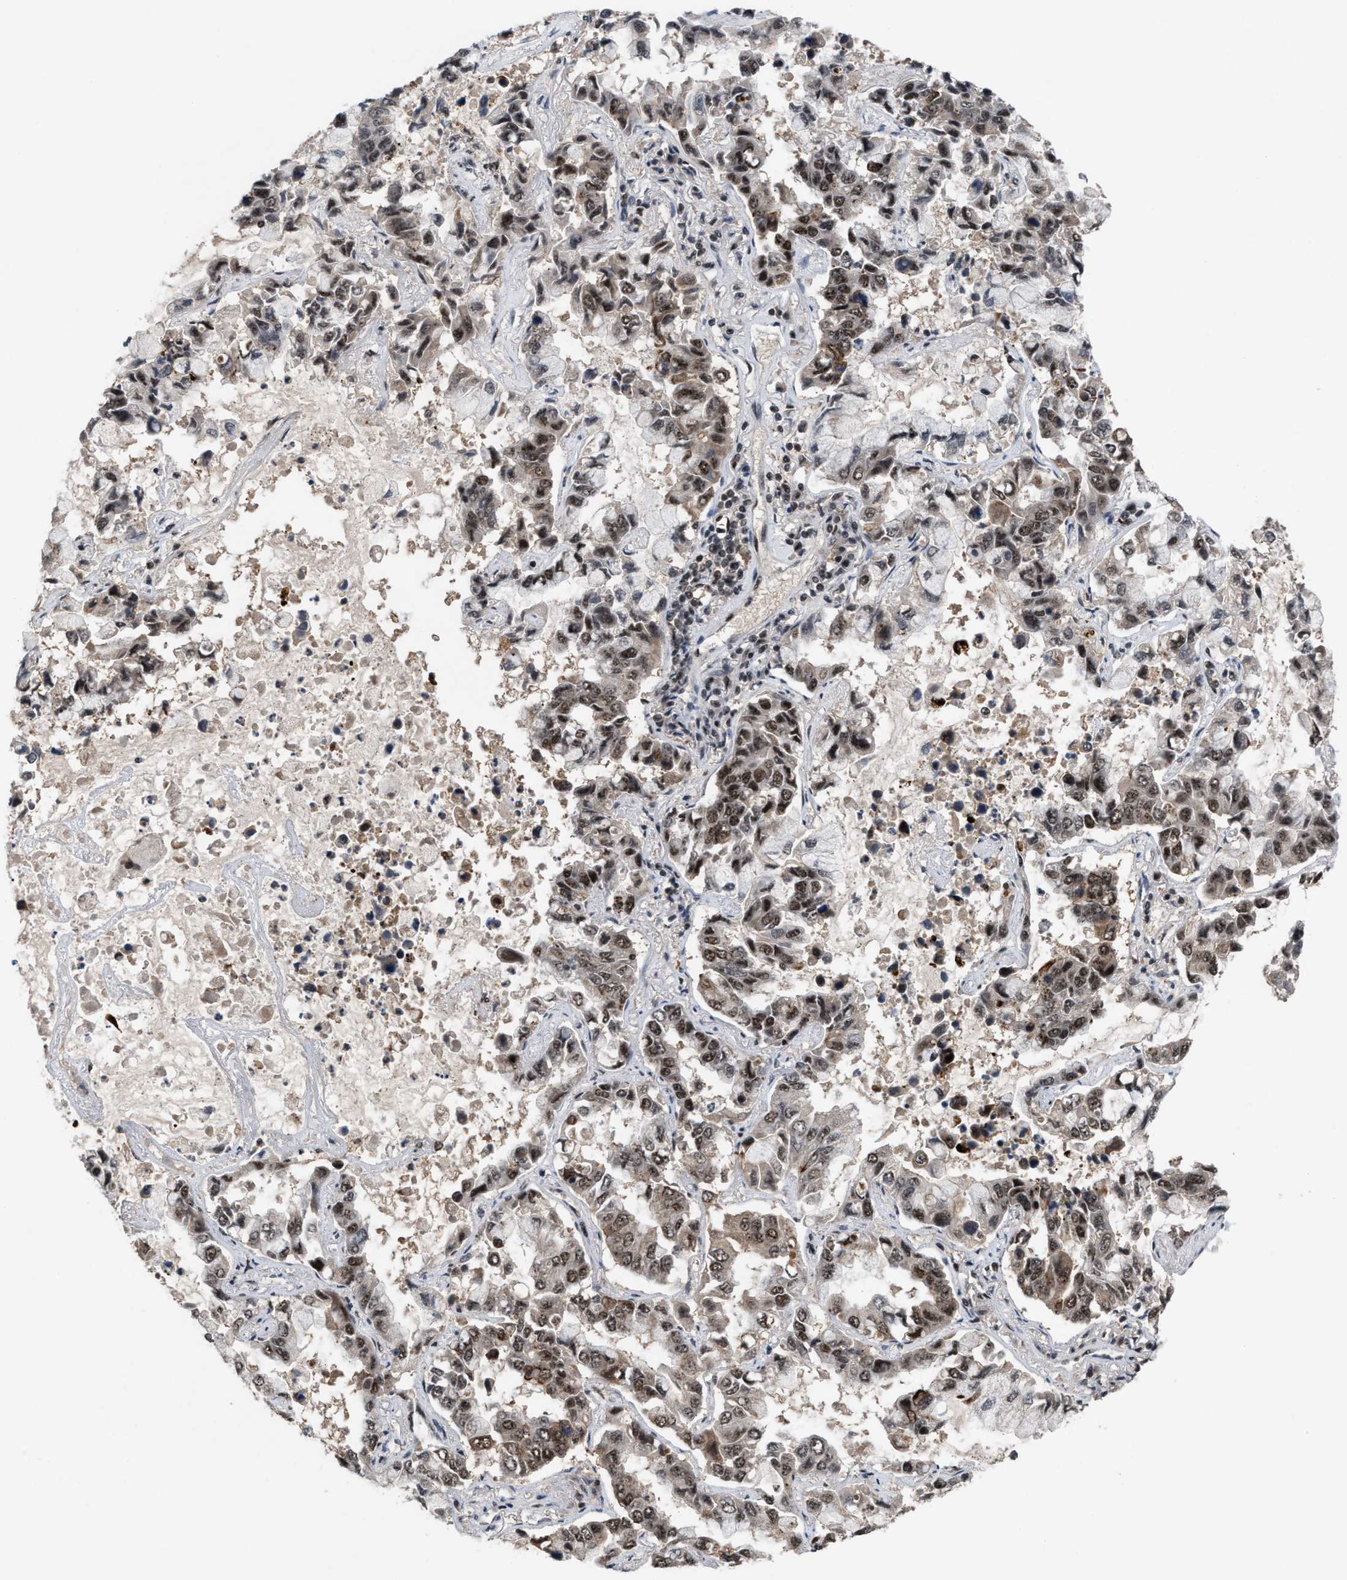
{"staining": {"intensity": "moderate", "quantity": ">75%", "location": "nuclear"}, "tissue": "lung cancer", "cell_type": "Tumor cells", "image_type": "cancer", "snomed": [{"axis": "morphology", "description": "Adenocarcinoma, NOS"}, {"axis": "topography", "description": "Lung"}], "caption": "An IHC image of neoplastic tissue is shown. Protein staining in brown labels moderate nuclear positivity in adenocarcinoma (lung) within tumor cells. (DAB IHC with brightfield microscopy, high magnification).", "gene": "PRPF4", "patient": {"sex": "male", "age": 64}}